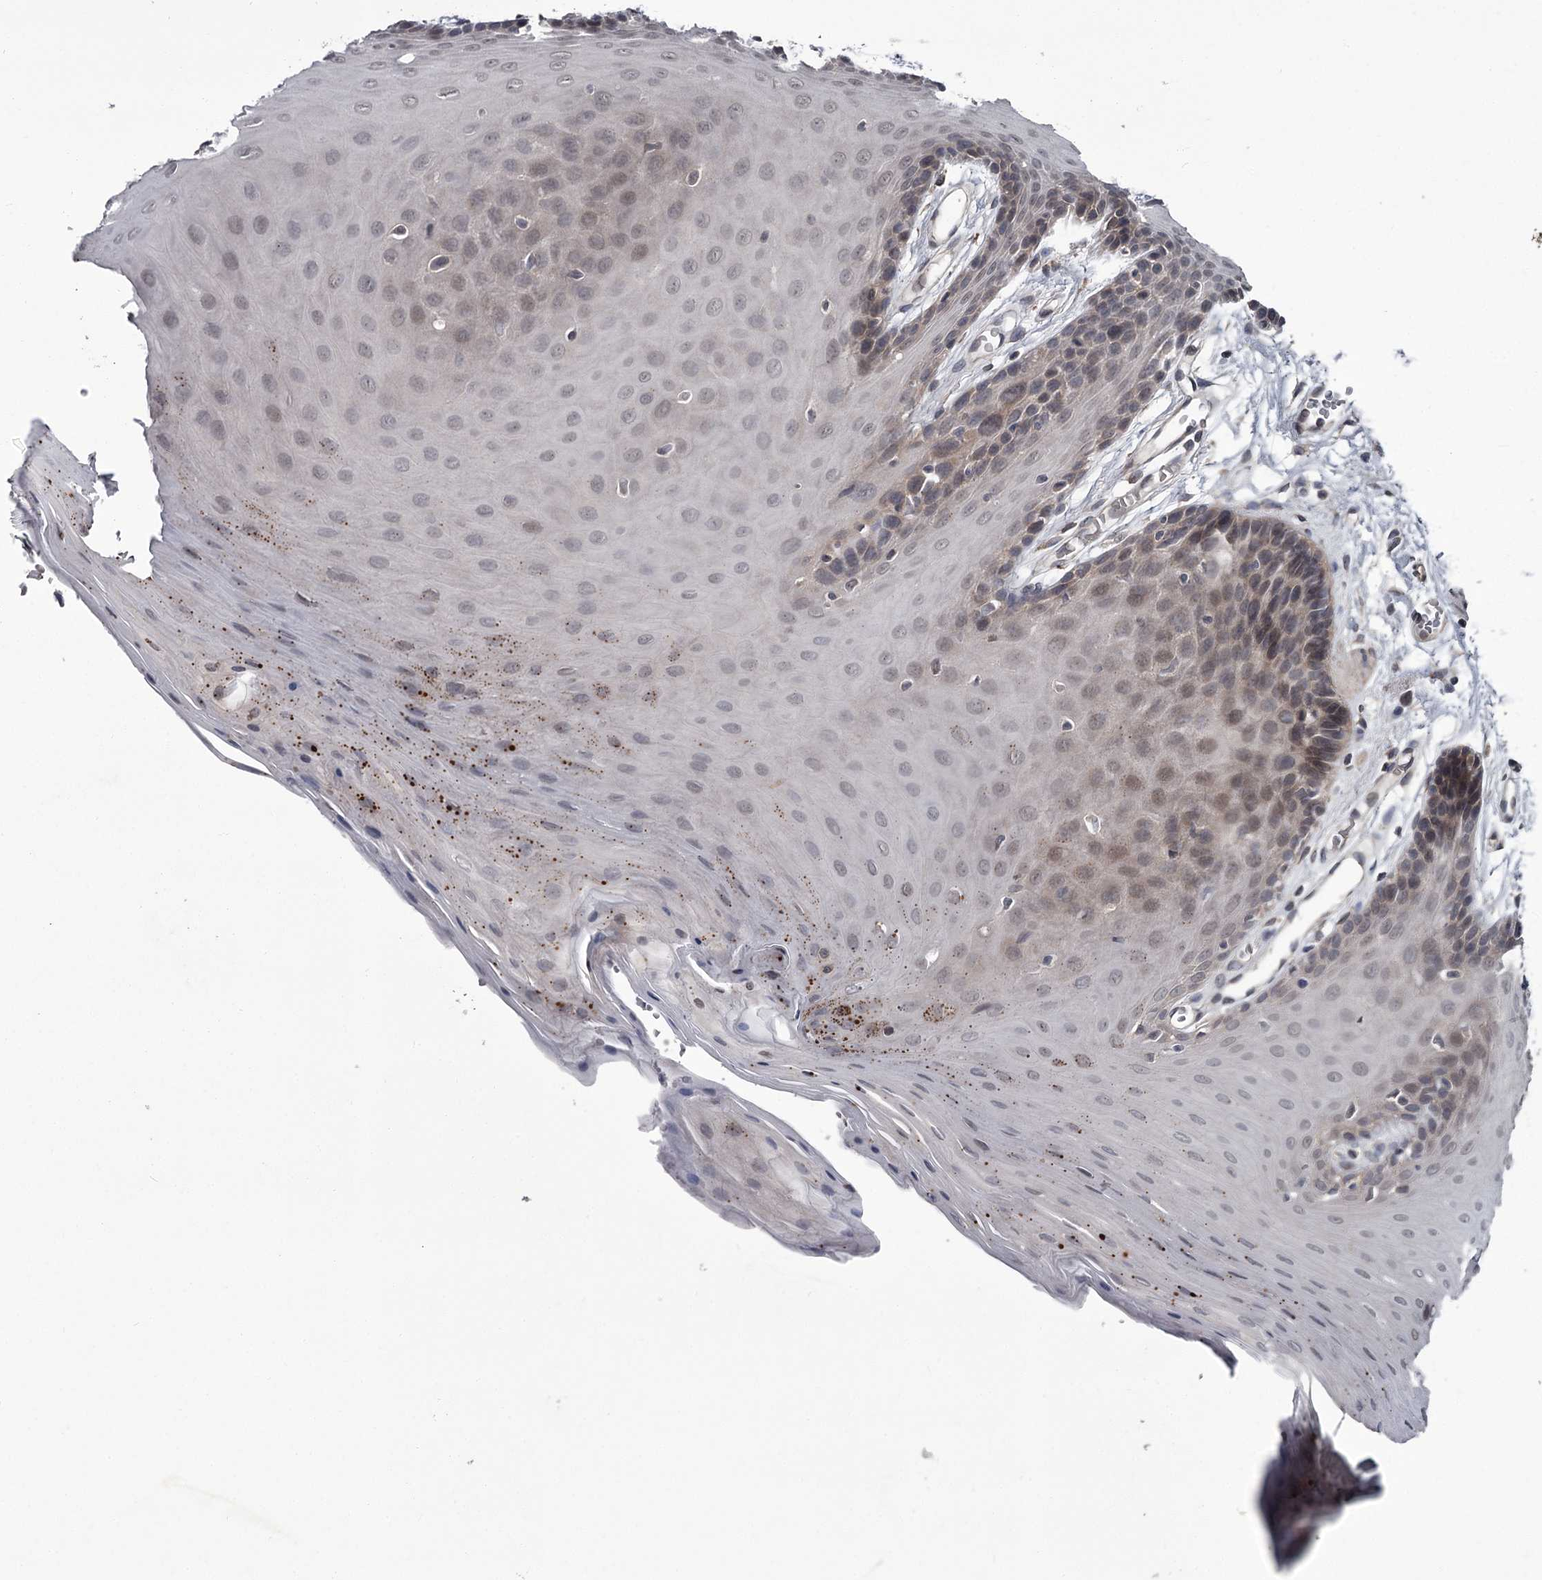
{"staining": {"intensity": "weak", "quantity": "<25%", "location": "cytoplasmic/membranous,nuclear"}, "tissue": "oral mucosa", "cell_type": "Squamous epithelial cells", "image_type": "normal", "snomed": [{"axis": "morphology", "description": "Normal tissue, NOS"}, {"axis": "morphology", "description": "Squamous cell carcinoma, NOS"}, {"axis": "topography", "description": "Skeletal muscle"}, {"axis": "topography", "description": "Oral tissue"}, {"axis": "topography", "description": "Salivary gland"}, {"axis": "topography", "description": "Head-Neck"}], "caption": "This is an IHC micrograph of unremarkable human oral mucosa. There is no expression in squamous epithelial cells.", "gene": "DAO", "patient": {"sex": "male", "age": 54}}